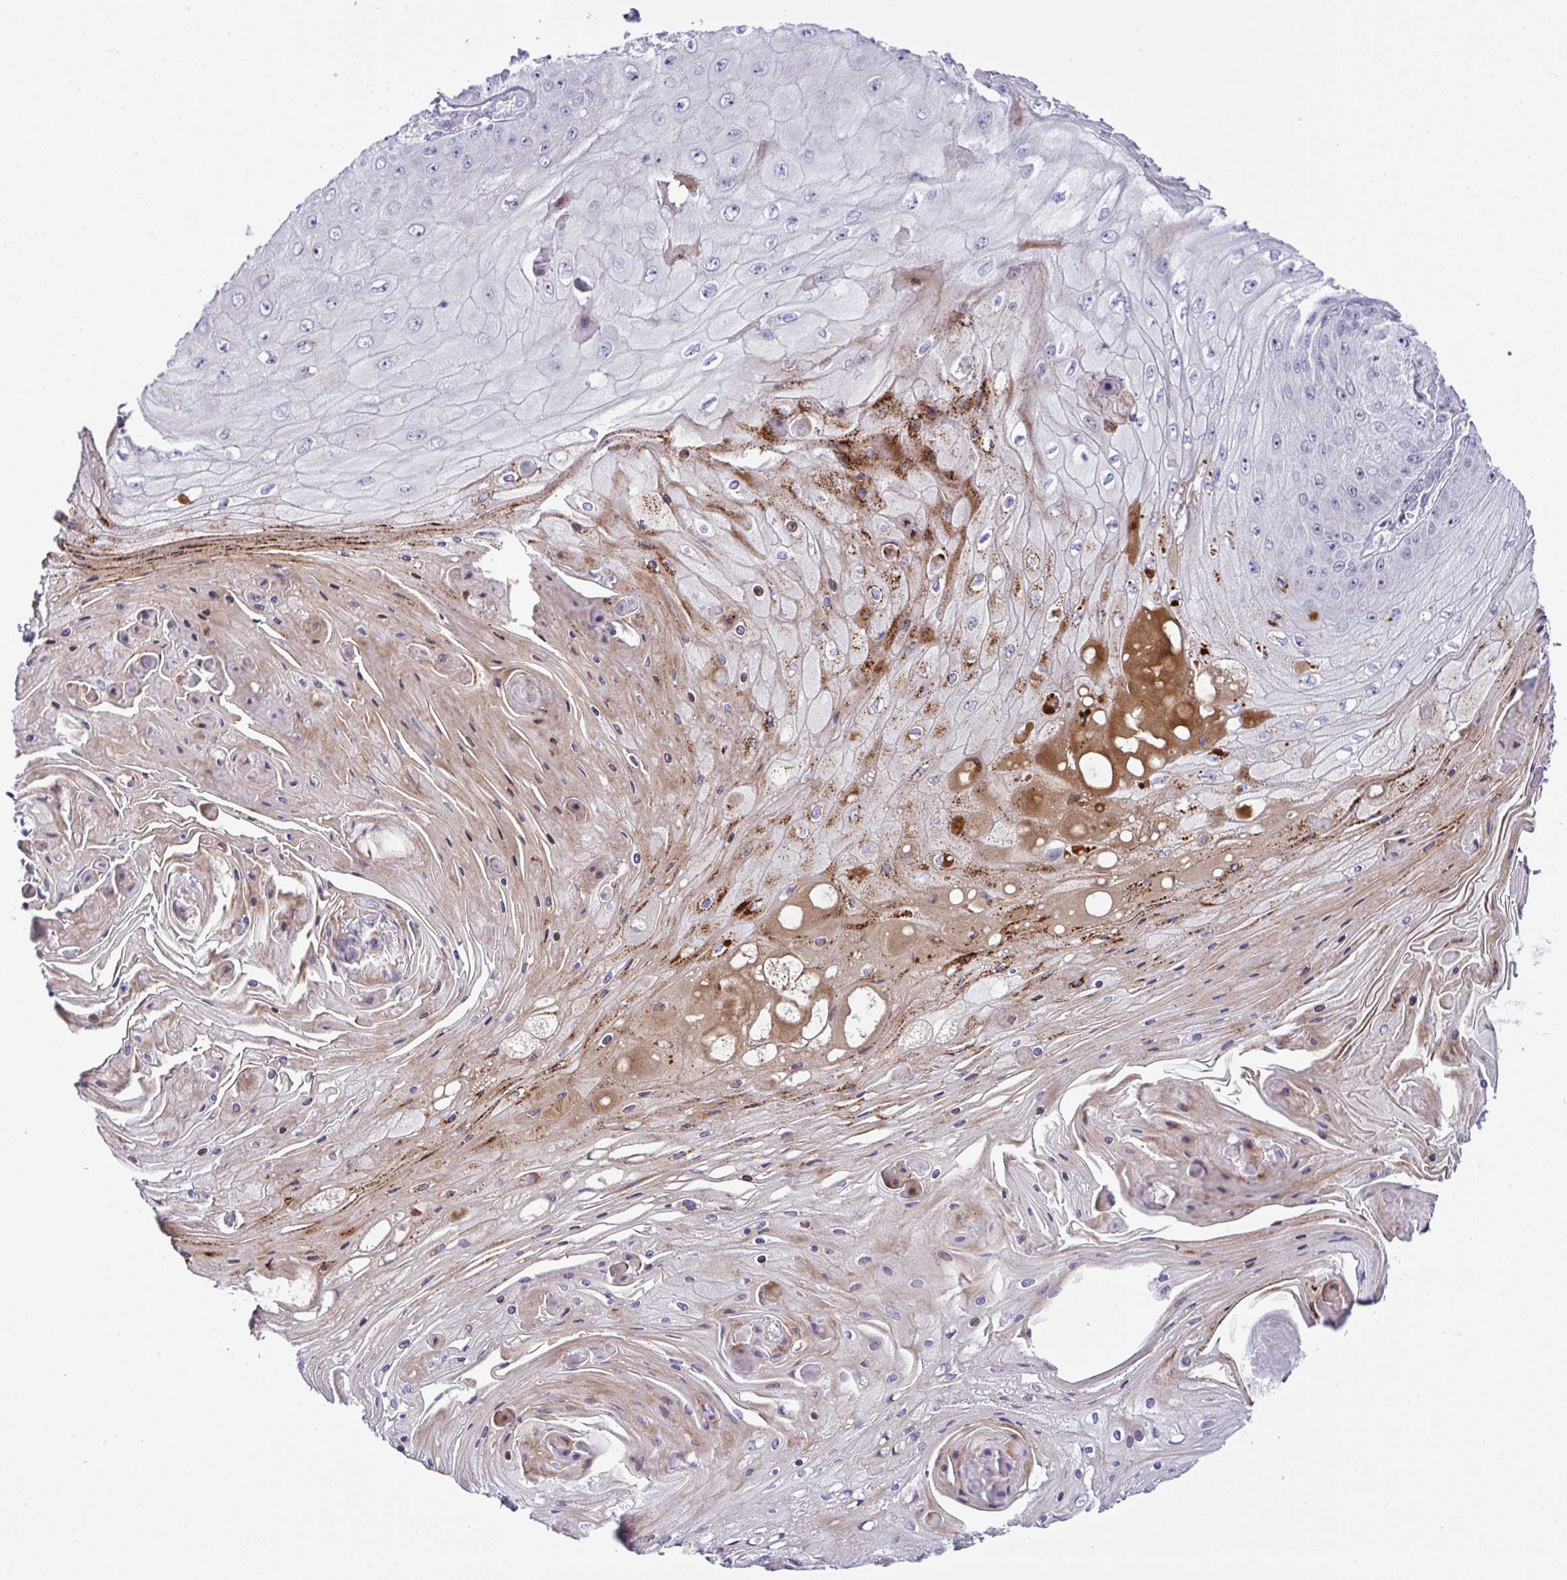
{"staining": {"intensity": "negative", "quantity": "none", "location": "none"}, "tissue": "skin cancer", "cell_type": "Tumor cells", "image_type": "cancer", "snomed": [{"axis": "morphology", "description": "Squamous cell carcinoma, NOS"}, {"axis": "topography", "description": "Skin"}], "caption": "The image demonstrates no staining of tumor cells in skin squamous cell carcinoma.", "gene": "ZNF713", "patient": {"sex": "male", "age": 70}}